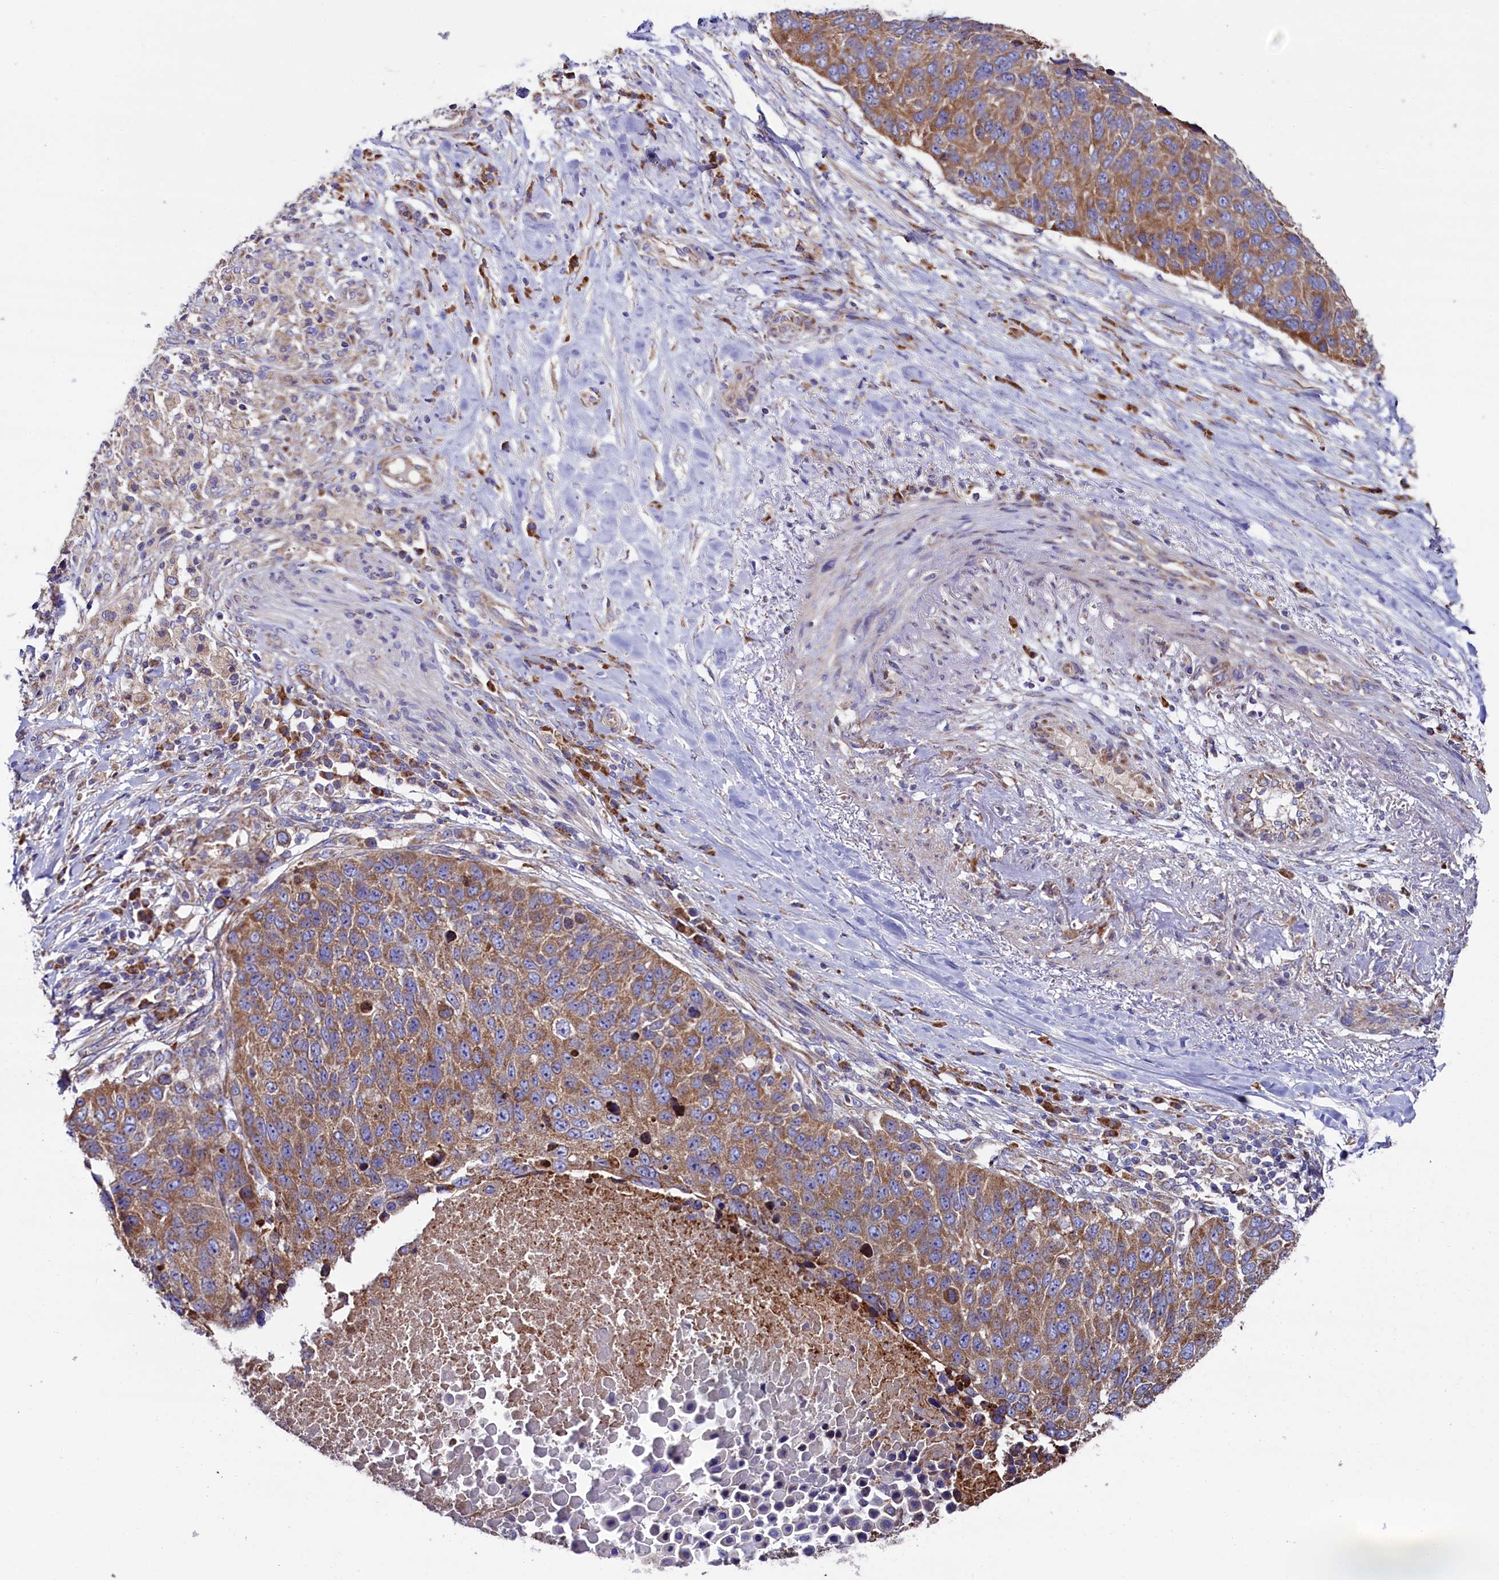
{"staining": {"intensity": "moderate", "quantity": ">75%", "location": "cytoplasmic/membranous"}, "tissue": "lung cancer", "cell_type": "Tumor cells", "image_type": "cancer", "snomed": [{"axis": "morphology", "description": "Normal tissue, NOS"}, {"axis": "morphology", "description": "Squamous cell carcinoma, NOS"}, {"axis": "topography", "description": "Lymph node"}, {"axis": "topography", "description": "Lung"}], "caption": "This micrograph displays squamous cell carcinoma (lung) stained with immunohistochemistry to label a protein in brown. The cytoplasmic/membranous of tumor cells show moderate positivity for the protein. Nuclei are counter-stained blue.", "gene": "ZSWIM1", "patient": {"sex": "male", "age": 66}}